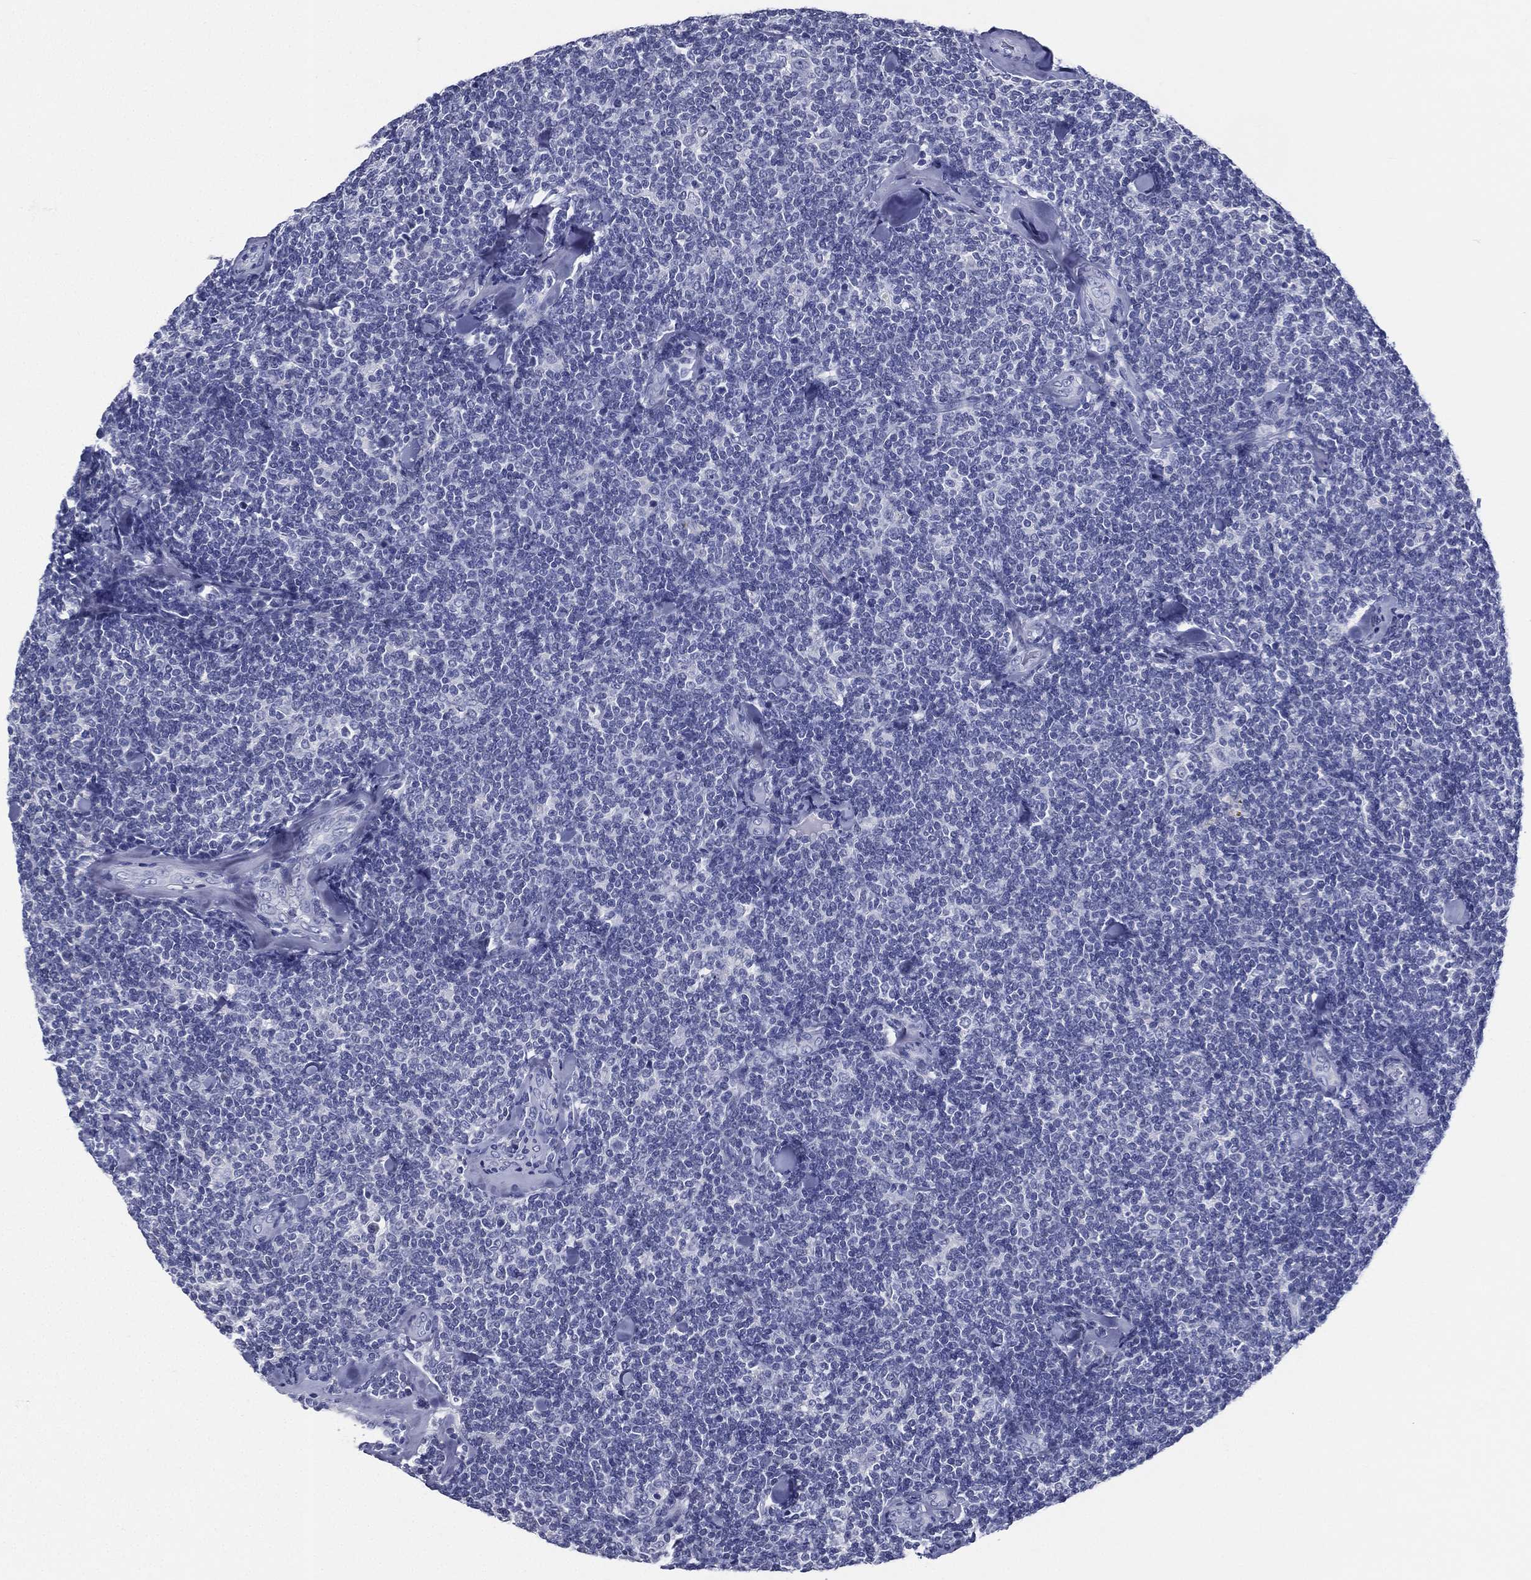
{"staining": {"intensity": "negative", "quantity": "none", "location": "none"}, "tissue": "lymphoma", "cell_type": "Tumor cells", "image_type": "cancer", "snomed": [{"axis": "morphology", "description": "Malignant lymphoma, non-Hodgkin's type, Low grade"}, {"axis": "topography", "description": "Lymph node"}], "caption": "This is an immunohistochemistry photomicrograph of low-grade malignant lymphoma, non-Hodgkin's type. There is no positivity in tumor cells.", "gene": "RSPH4A", "patient": {"sex": "female", "age": 56}}